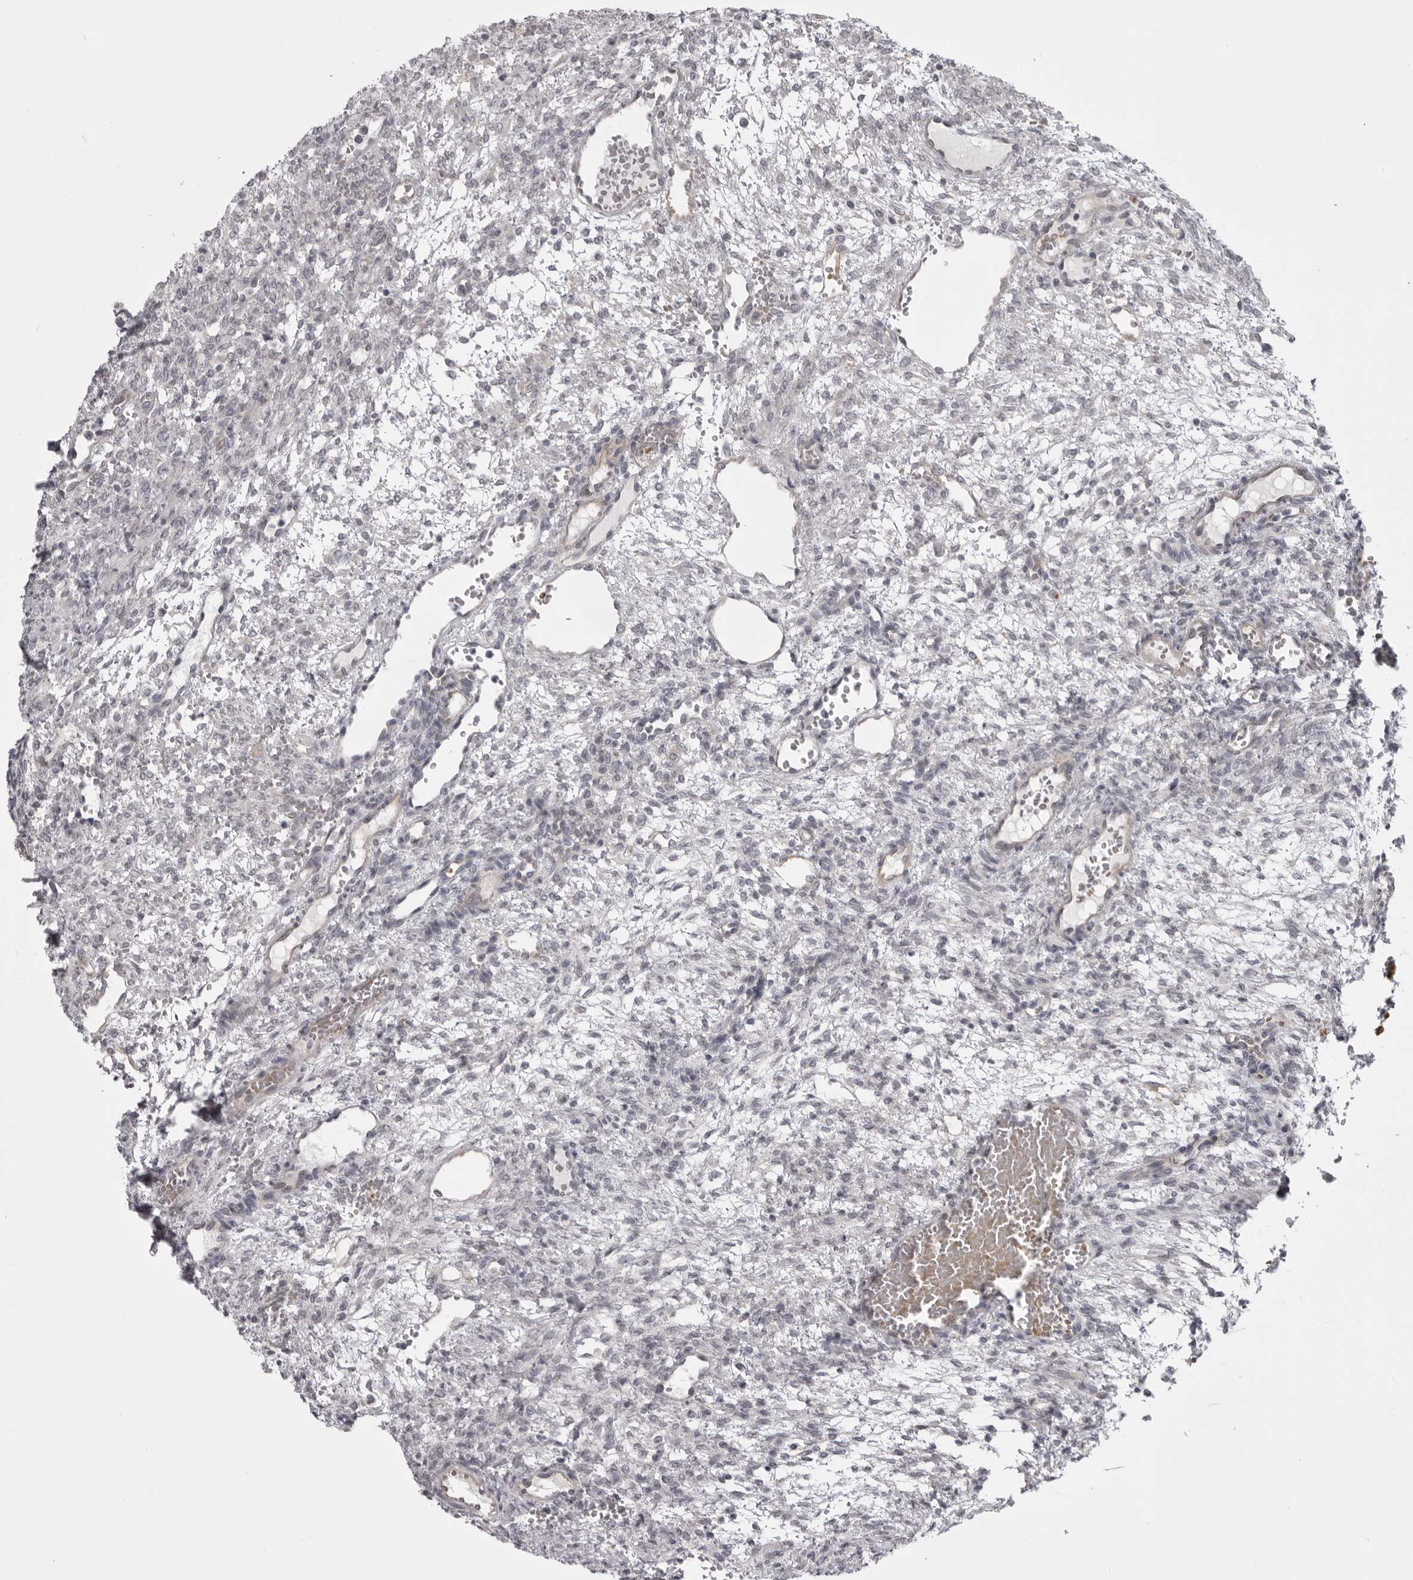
{"staining": {"intensity": "negative", "quantity": "none", "location": "none"}, "tissue": "ovary", "cell_type": "Ovarian stroma cells", "image_type": "normal", "snomed": [{"axis": "morphology", "description": "Normal tissue, NOS"}, {"axis": "topography", "description": "Ovary"}], "caption": "The histopathology image exhibits no significant expression in ovarian stroma cells of ovary.", "gene": "EPHA10", "patient": {"sex": "female", "age": 34}}